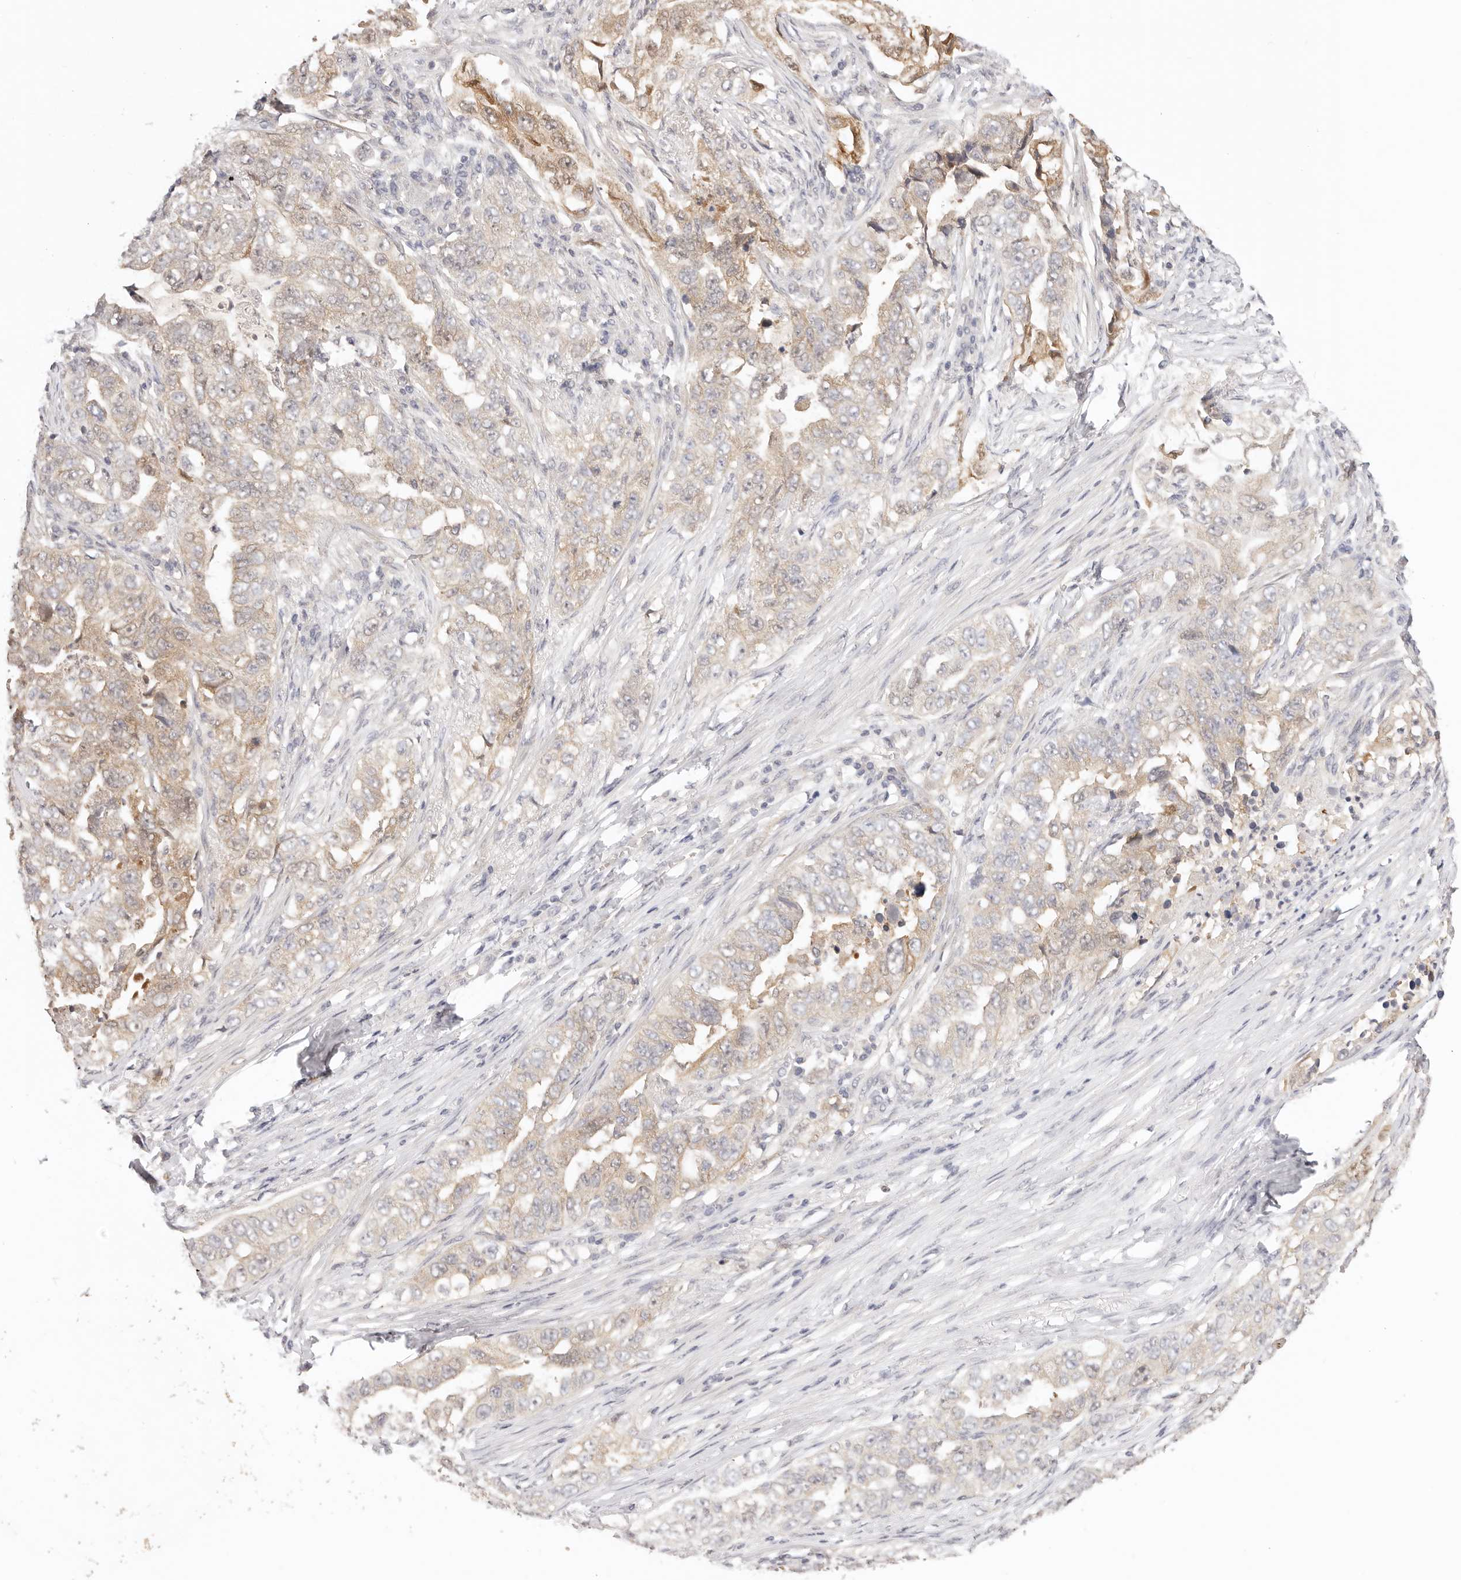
{"staining": {"intensity": "weak", "quantity": ">75%", "location": "cytoplasmic/membranous"}, "tissue": "lung cancer", "cell_type": "Tumor cells", "image_type": "cancer", "snomed": [{"axis": "morphology", "description": "Adenocarcinoma, NOS"}, {"axis": "topography", "description": "Lung"}], "caption": "Tumor cells show low levels of weak cytoplasmic/membranous expression in approximately >75% of cells in adenocarcinoma (lung).", "gene": "GGPS1", "patient": {"sex": "female", "age": 51}}